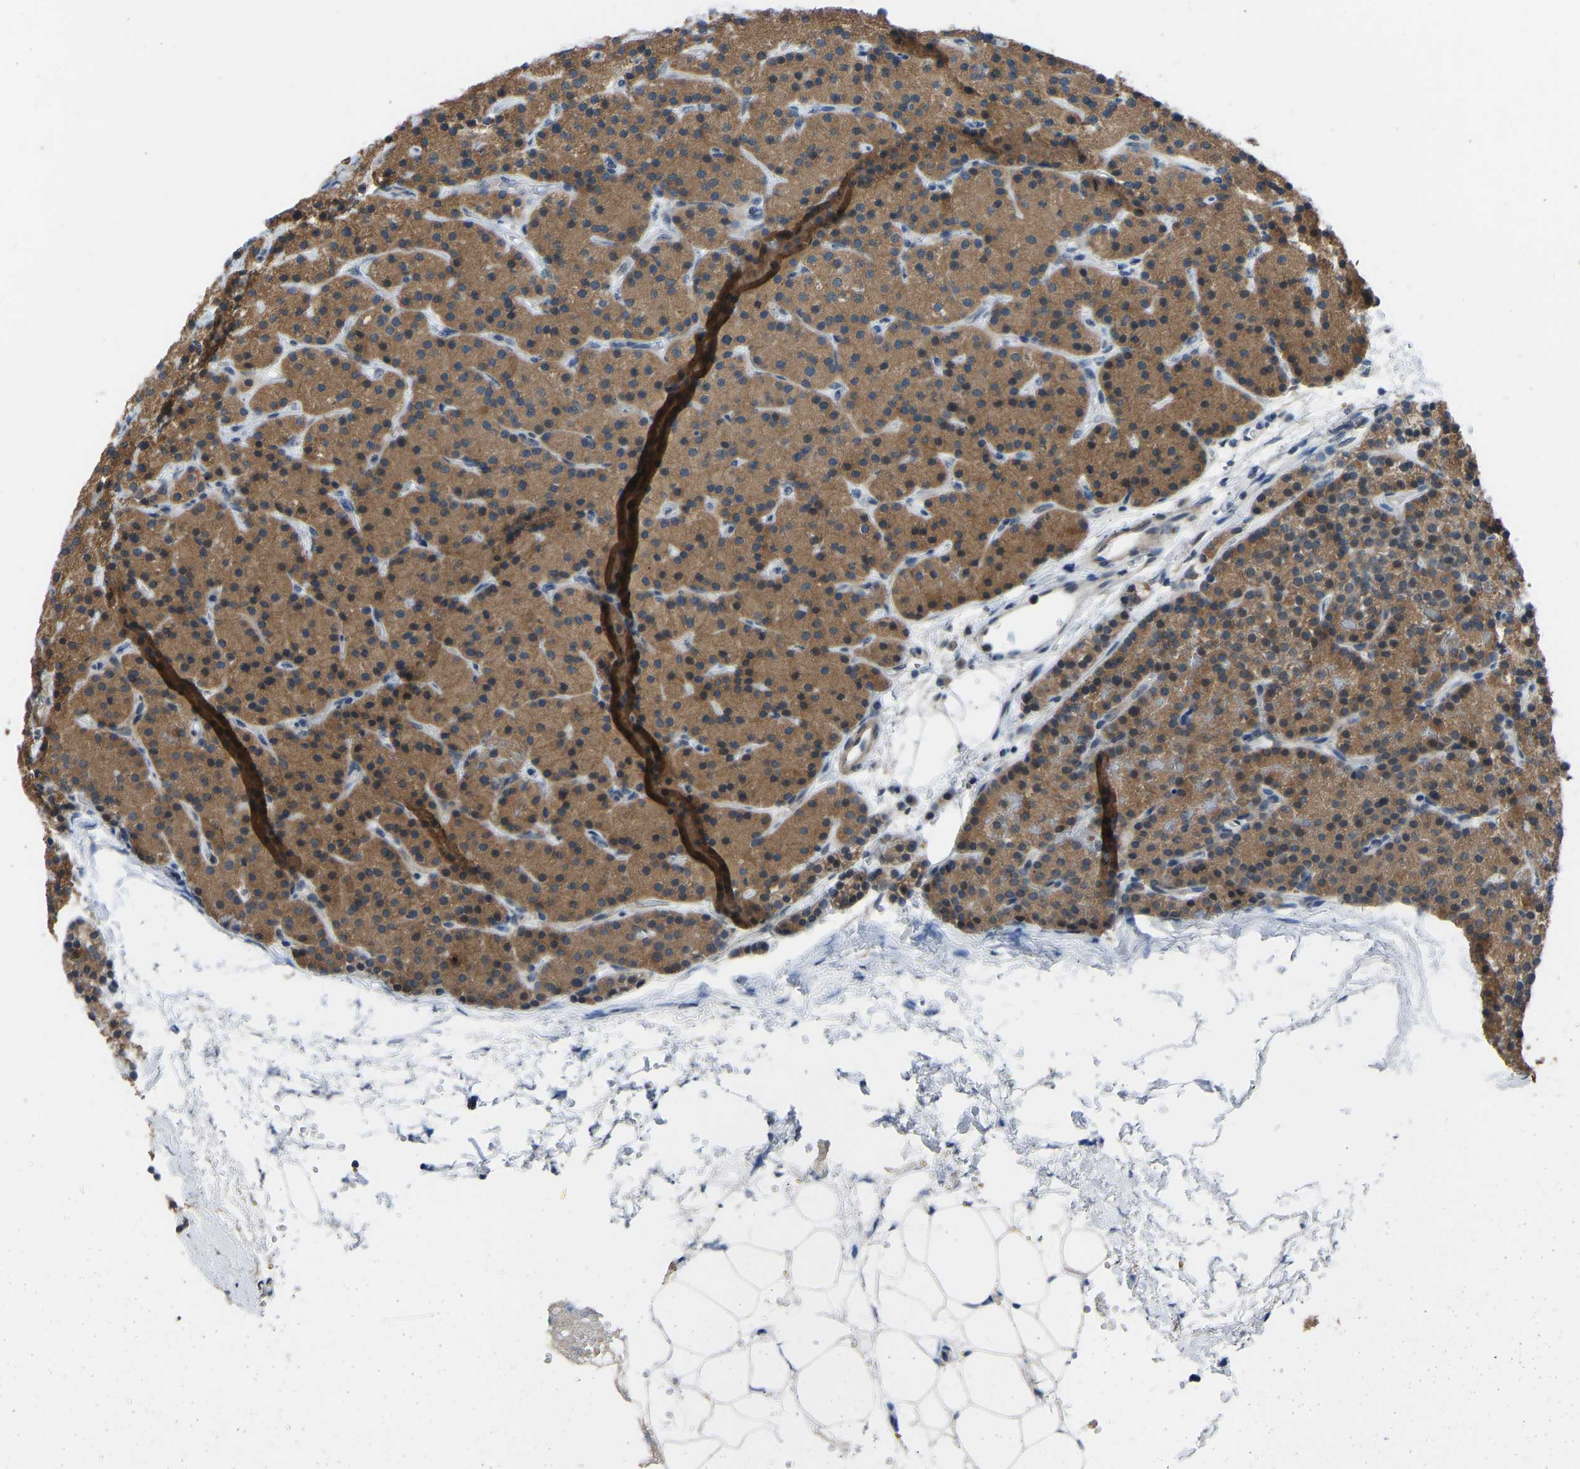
{"staining": {"intensity": "moderate", "quantity": ">75%", "location": "cytoplasmic/membranous"}, "tissue": "parathyroid gland", "cell_type": "Glandular cells", "image_type": "normal", "snomed": [{"axis": "morphology", "description": "Normal tissue, NOS"}, {"axis": "morphology", "description": "Adenoma, NOS"}, {"axis": "topography", "description": "Parathyroid gland"}], "caption": "Brown immunohistochemical staining in benign human parathyroid gland reveals moderate cytoplasmic/membranous positivity in approximately >75% of glandular cells. (IHC, brightfield microscopy, high magnification).", "gene": "CDK2AP1", "patient": {"sex": "male", "age": 75}}